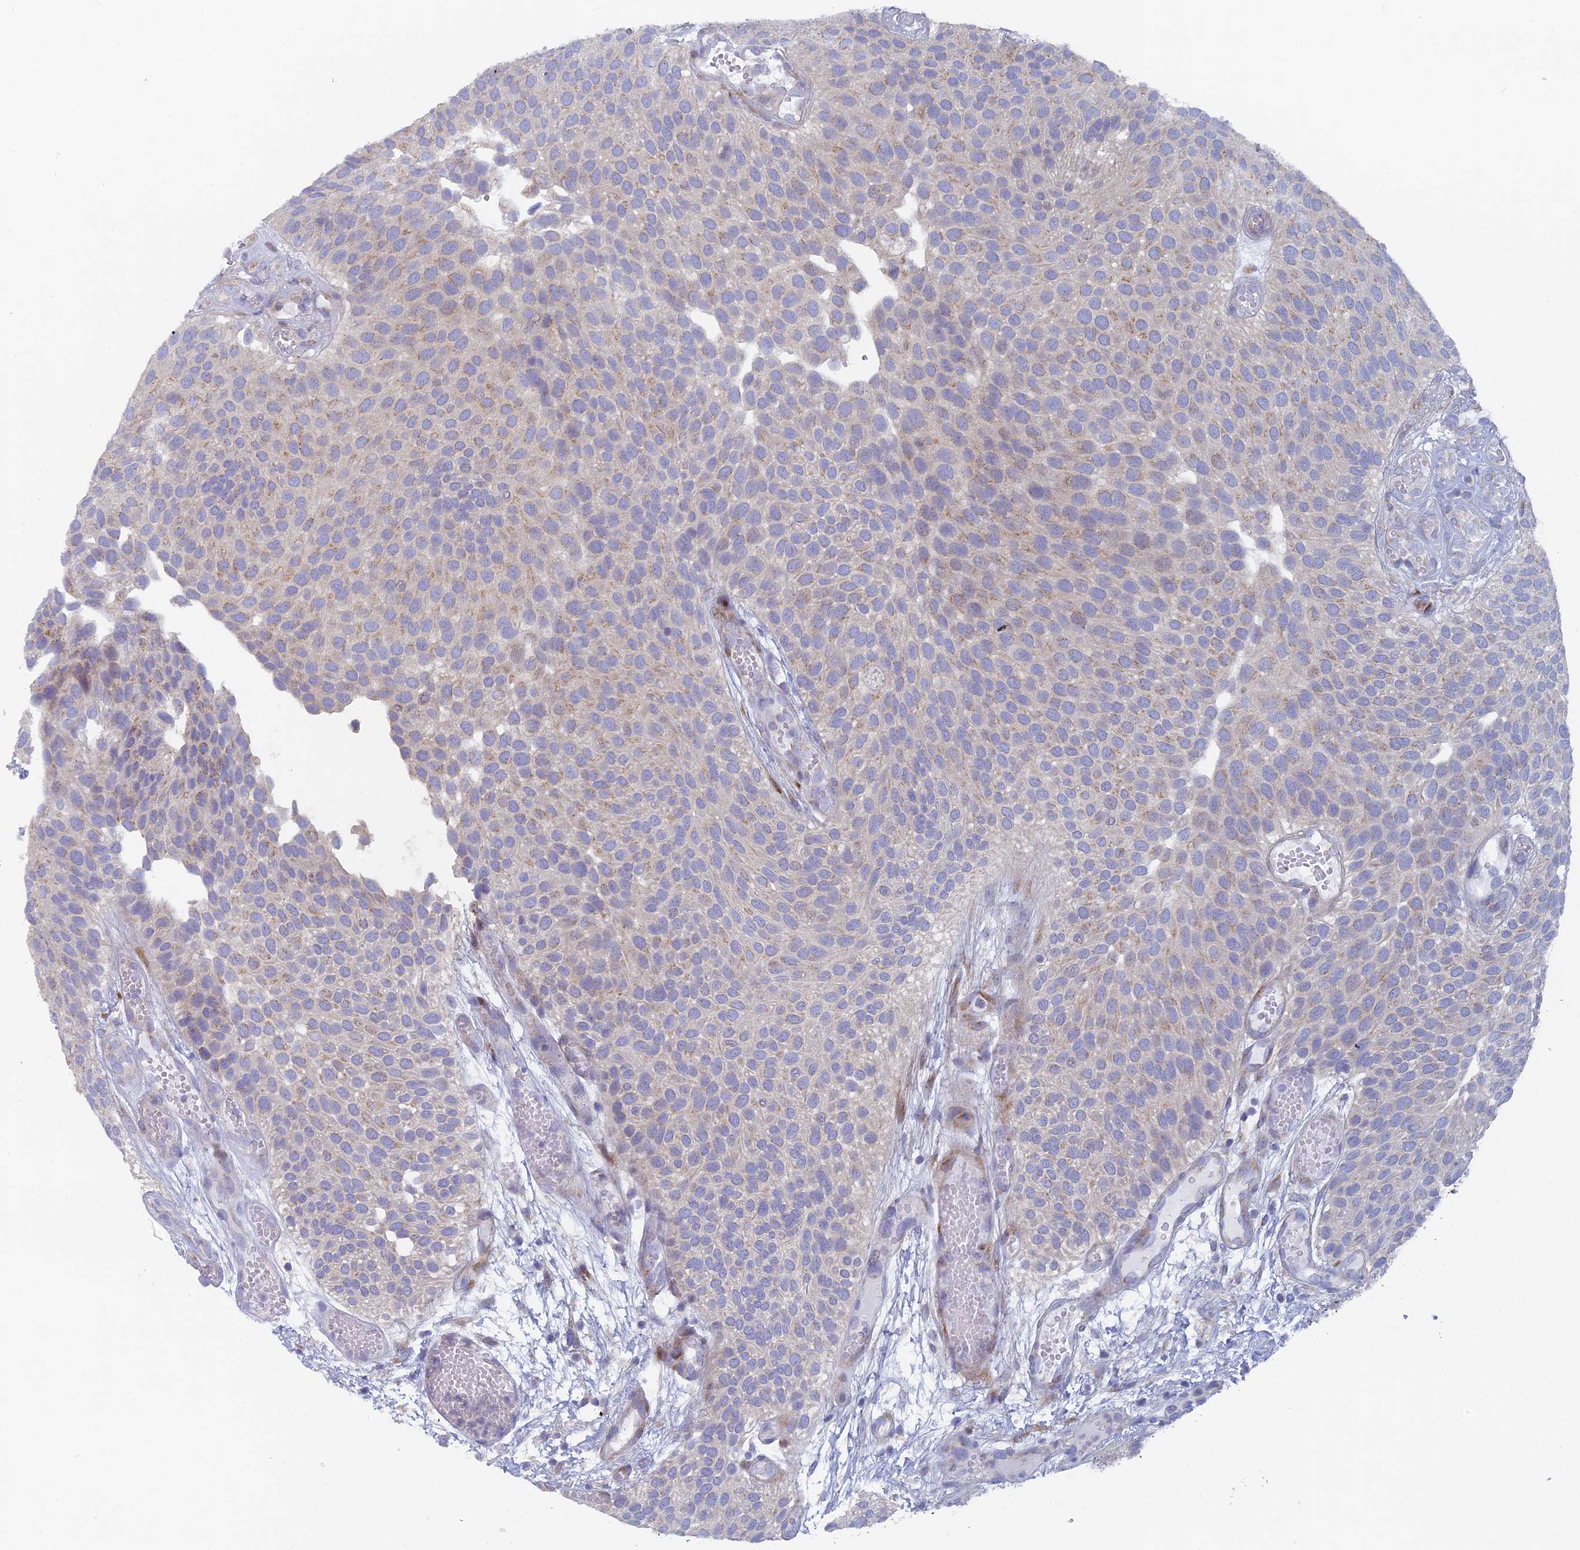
{"staining": {"intensity": "moderate", "quantity": "<25%", "location": "cytoplasmic/membranous"}, "tissue": "urothelial cancer", "cell_type": "Tumor cells", "image_type": "cancer", "snomed": [{"axis": "morphology", "description": "Urothelial carcinoma, Low grade"}, {"axis": "topography", "description": "Urinary bladder"}], "caption": "Immunohistochemistry image of neoplastic tissue: urothelial cancer stained using immunohistochemistry shows low levels of moderate protein expression localized specifically in the cytoplasmic/membranous of tumor cells, appearing as a cytoplasmic/membranous brown color.", "gene": "B9D2", "patient": {"sex": "male", "age": 89}}